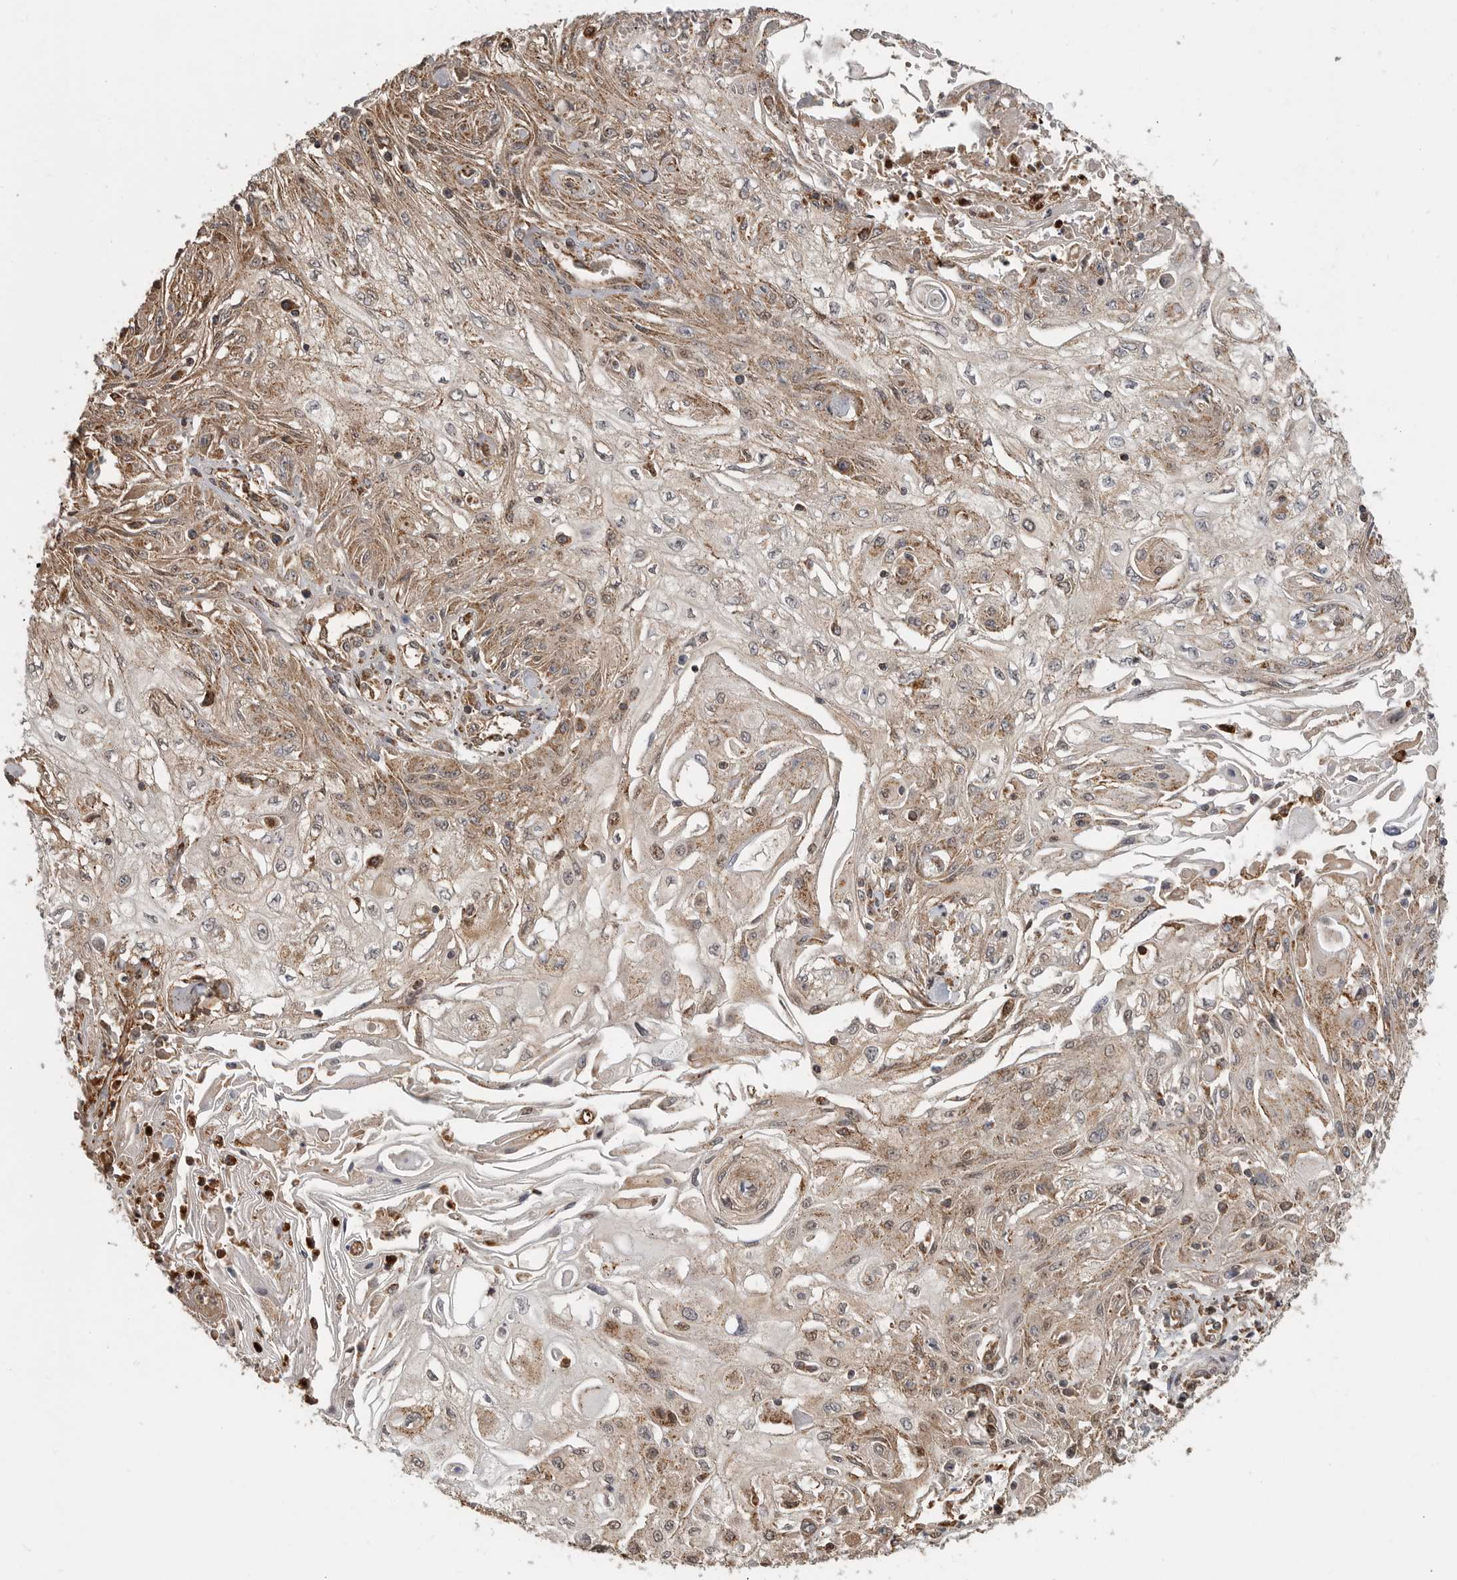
{"staining": {"intensity": "moderate", "quantity": ">75%", "location": "cytoplasmic/membranous"}, "tissue": "skin cancer", "cell_type": "Tumor cells", "image_type": "cancer", "snomed": [{"axis": "morphology", "description": "Squamous cell carcinoma, NOS"}, {"axis": "morphology", "description": "Squamous cell carcinoma, metastatic, NOS"}, {"axis": "topography", "description": "Skin"}, {"axis": "topography", "description": "Lymph node"}], "caption": "The image shows immunohistochemical staining of skin cancer. There is moderate cytoplasmic/membranous staining is seen in approximately >75% of tumor cells. The protein is stained brown, and the nuclei are stained in blue (DAB (3,3'-diaminobenzidine) IHC with brightfield microscopy, high magnification).", "gene": "GCNT2", "patient": {"sex": "male", "age": 75}}